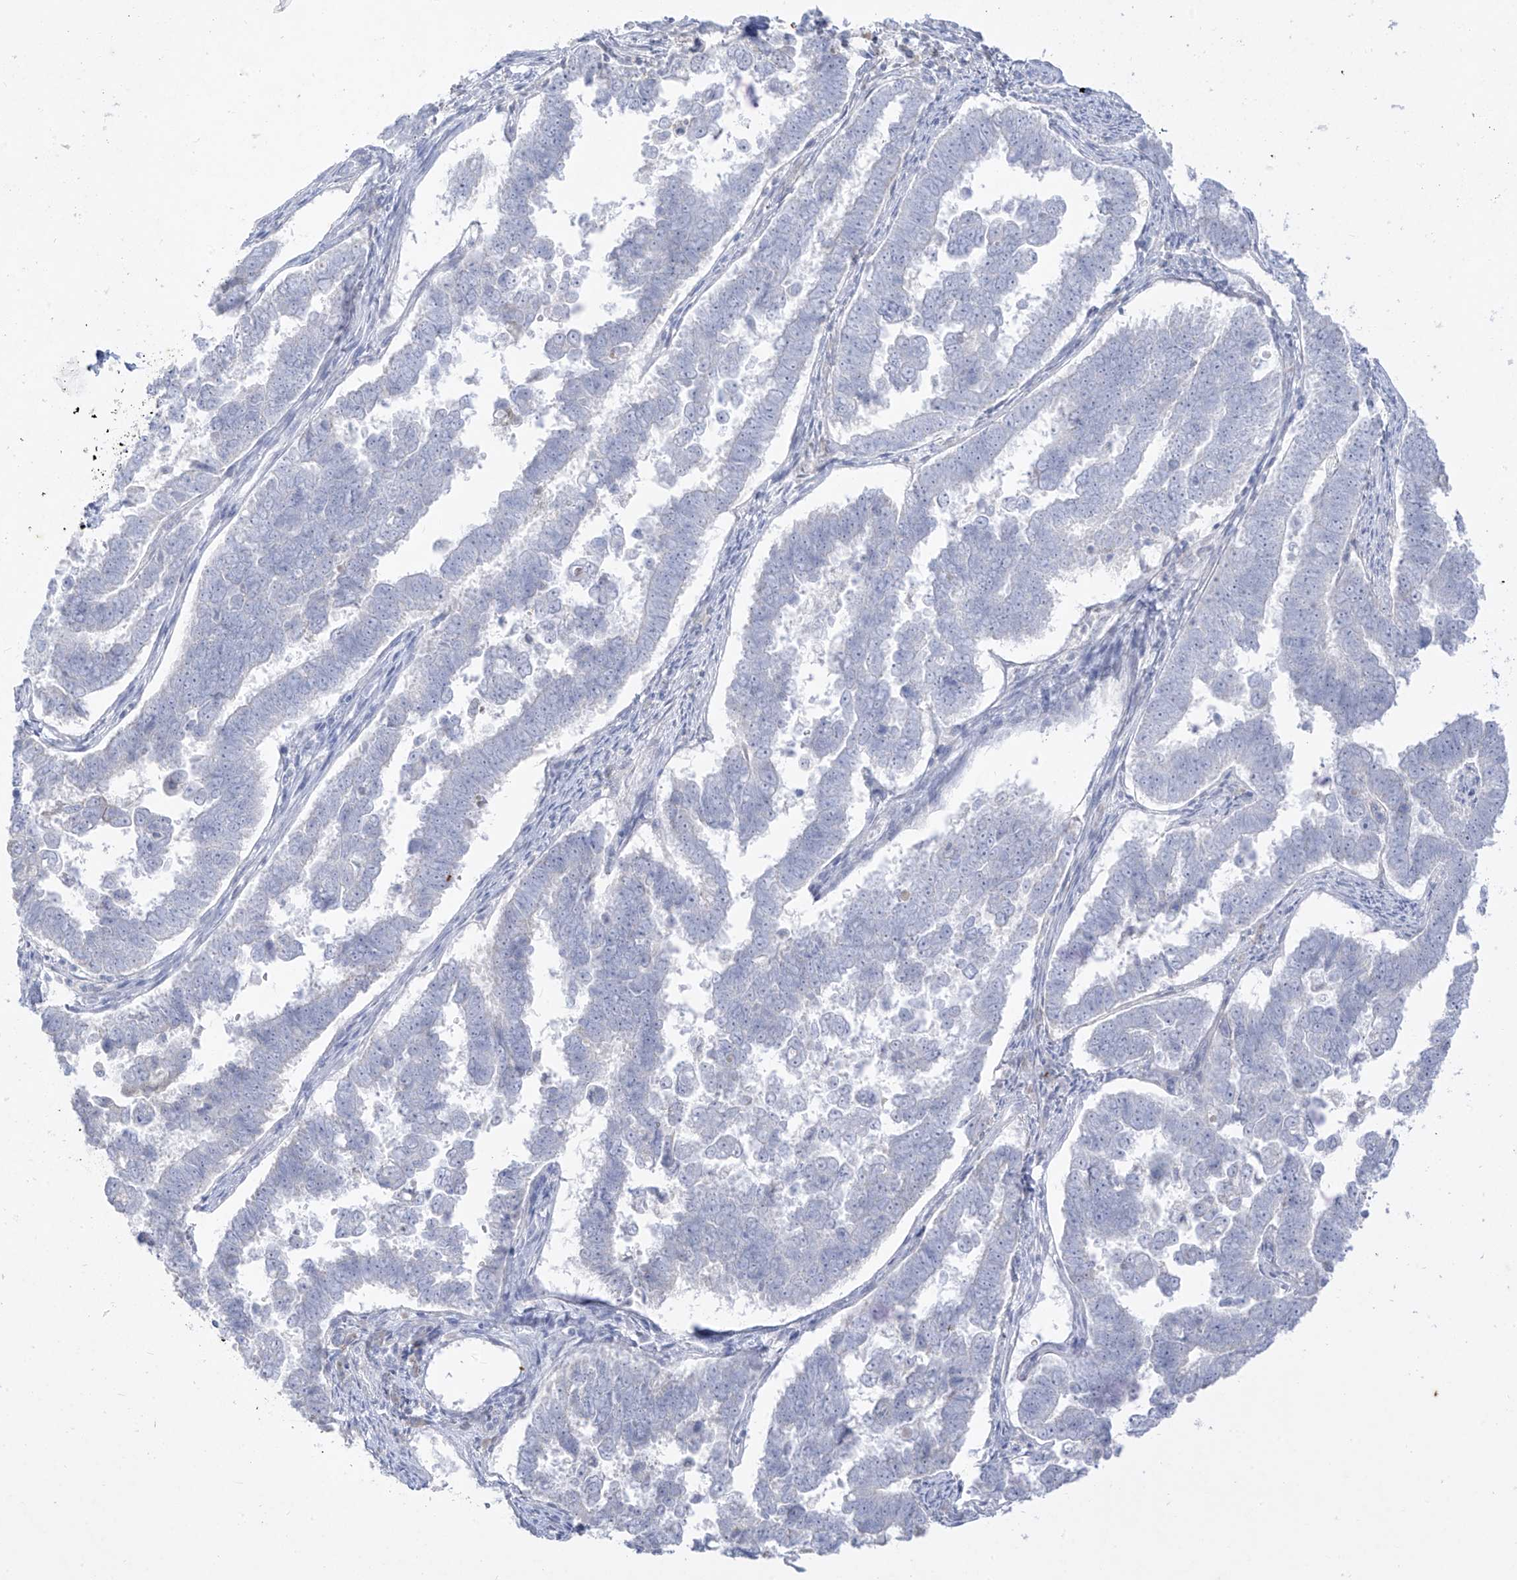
{"staining": {"intensity": "negative", "quantity": "none", "location": "none"}, "tissue": "endometrial cancer", "cell_type": "Tumor cells", "image_type": "cancer", "snomed": [{"axis": "morphology", "description": "Adenocarcinoma, NOS"}, {"axis": "topography", "description": "Endometrium"}], "caption": "Human endometrial adenocarcinoma stained for a protein using immunohistochemistry reveals no staining in tumor cells.", "gene": "TGM4", "patient": {"sex": "female", "age": 75}}